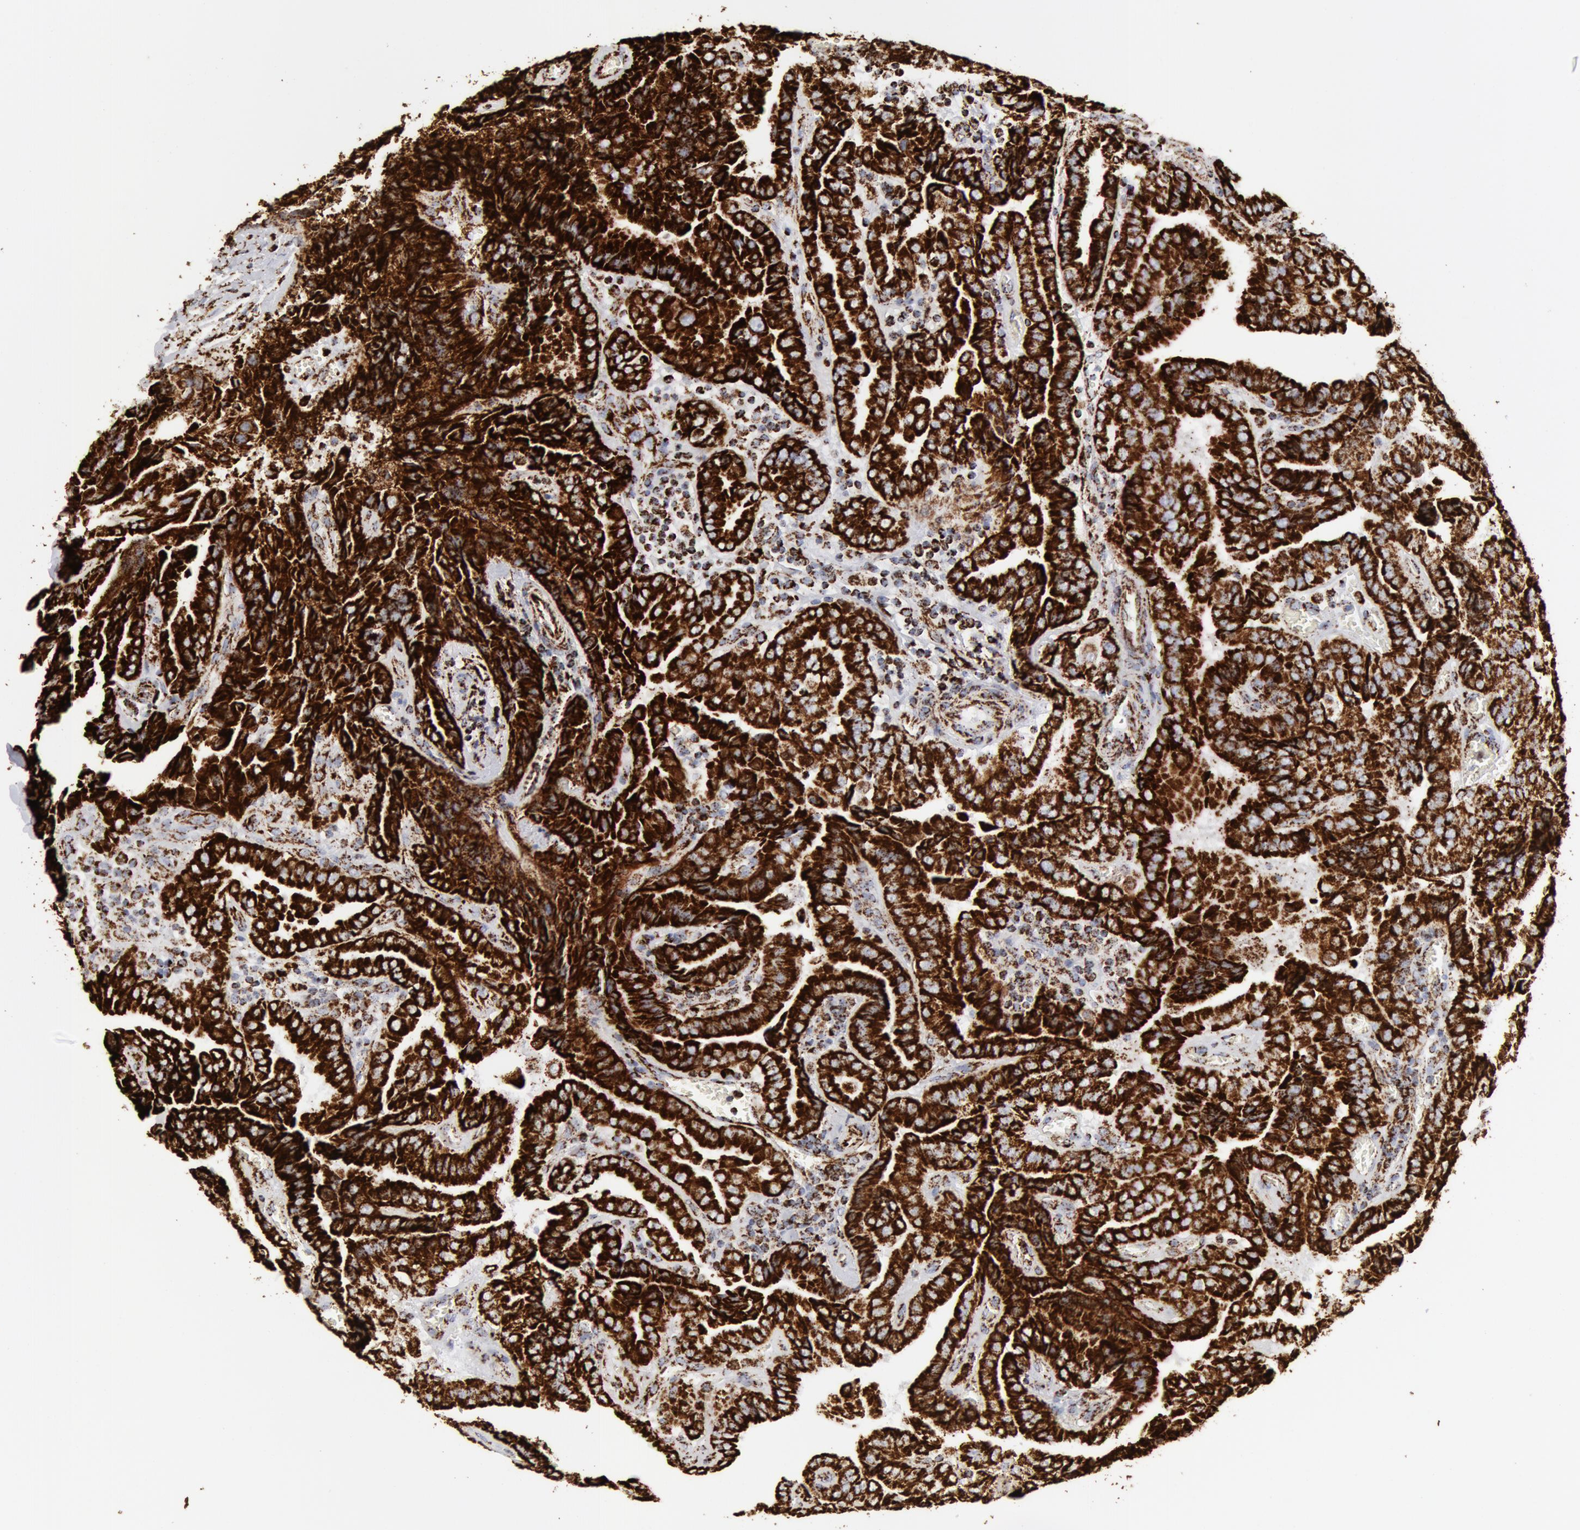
{"staining": {"intensity": "strong", "quantity": ">75%", "location": "cytoplasmic/membranous"}, "tissue": "thyroid cancer", "cell_type": "Tumor cells", "image_type": "cancer", "snomed": [{"axis": "morphology", "description": "Papillary adenocarcinoma, NOS"}, {"axis": "topography", "description": "Thyroid gland"}], "caption": "This is a histology image of immunohistochemistry staining of thyroid papillary adenocarcinoma, which shows strong positivity in the cytoplasmic/membranous of tumor cells.", "gene": "ATP5F1B", "patient": {"sex": "female", "age": 71}}